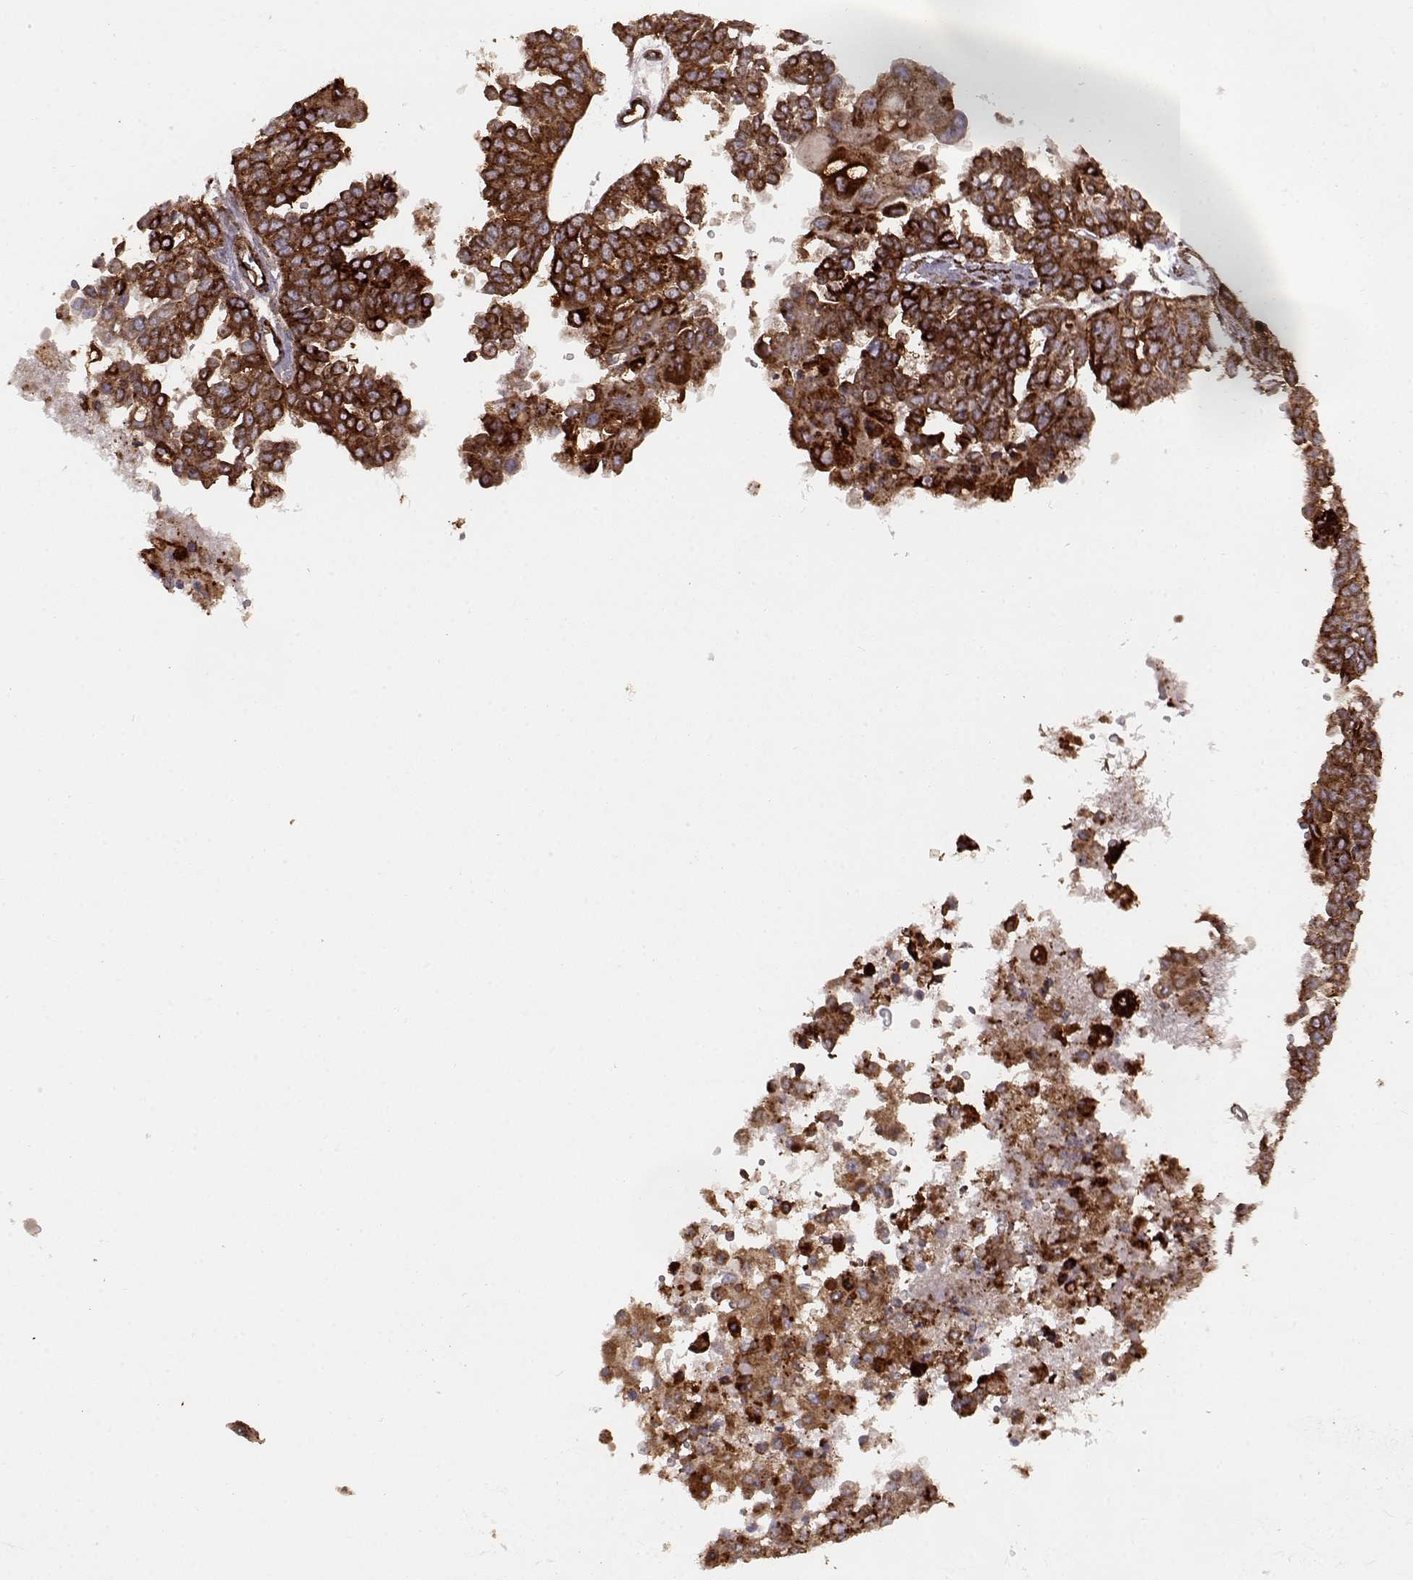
{"staining": {"intensity": "strong", "quantity": ">75%", "location": "cytoplasmic/membranous"}, "tissue": "ovarian cancer", "cell_type": "Tumor cells", "image_type": "cancer", "snomed": [{"axis": "morphology", "description": "Cystadenocarcinoma, serous, NOS"}, {"axis": "topography", "description": "Ovary"}], "caption": "This image demonstrates immunohistochemistry (IHC) staining of human serous cystadenocarcinoma (ovarian), with high strong cytoplasmic/membranous staining in about >75% of tumor cells.", "gene": "FXN", "patient": {"sex": "female", "age": 53}}